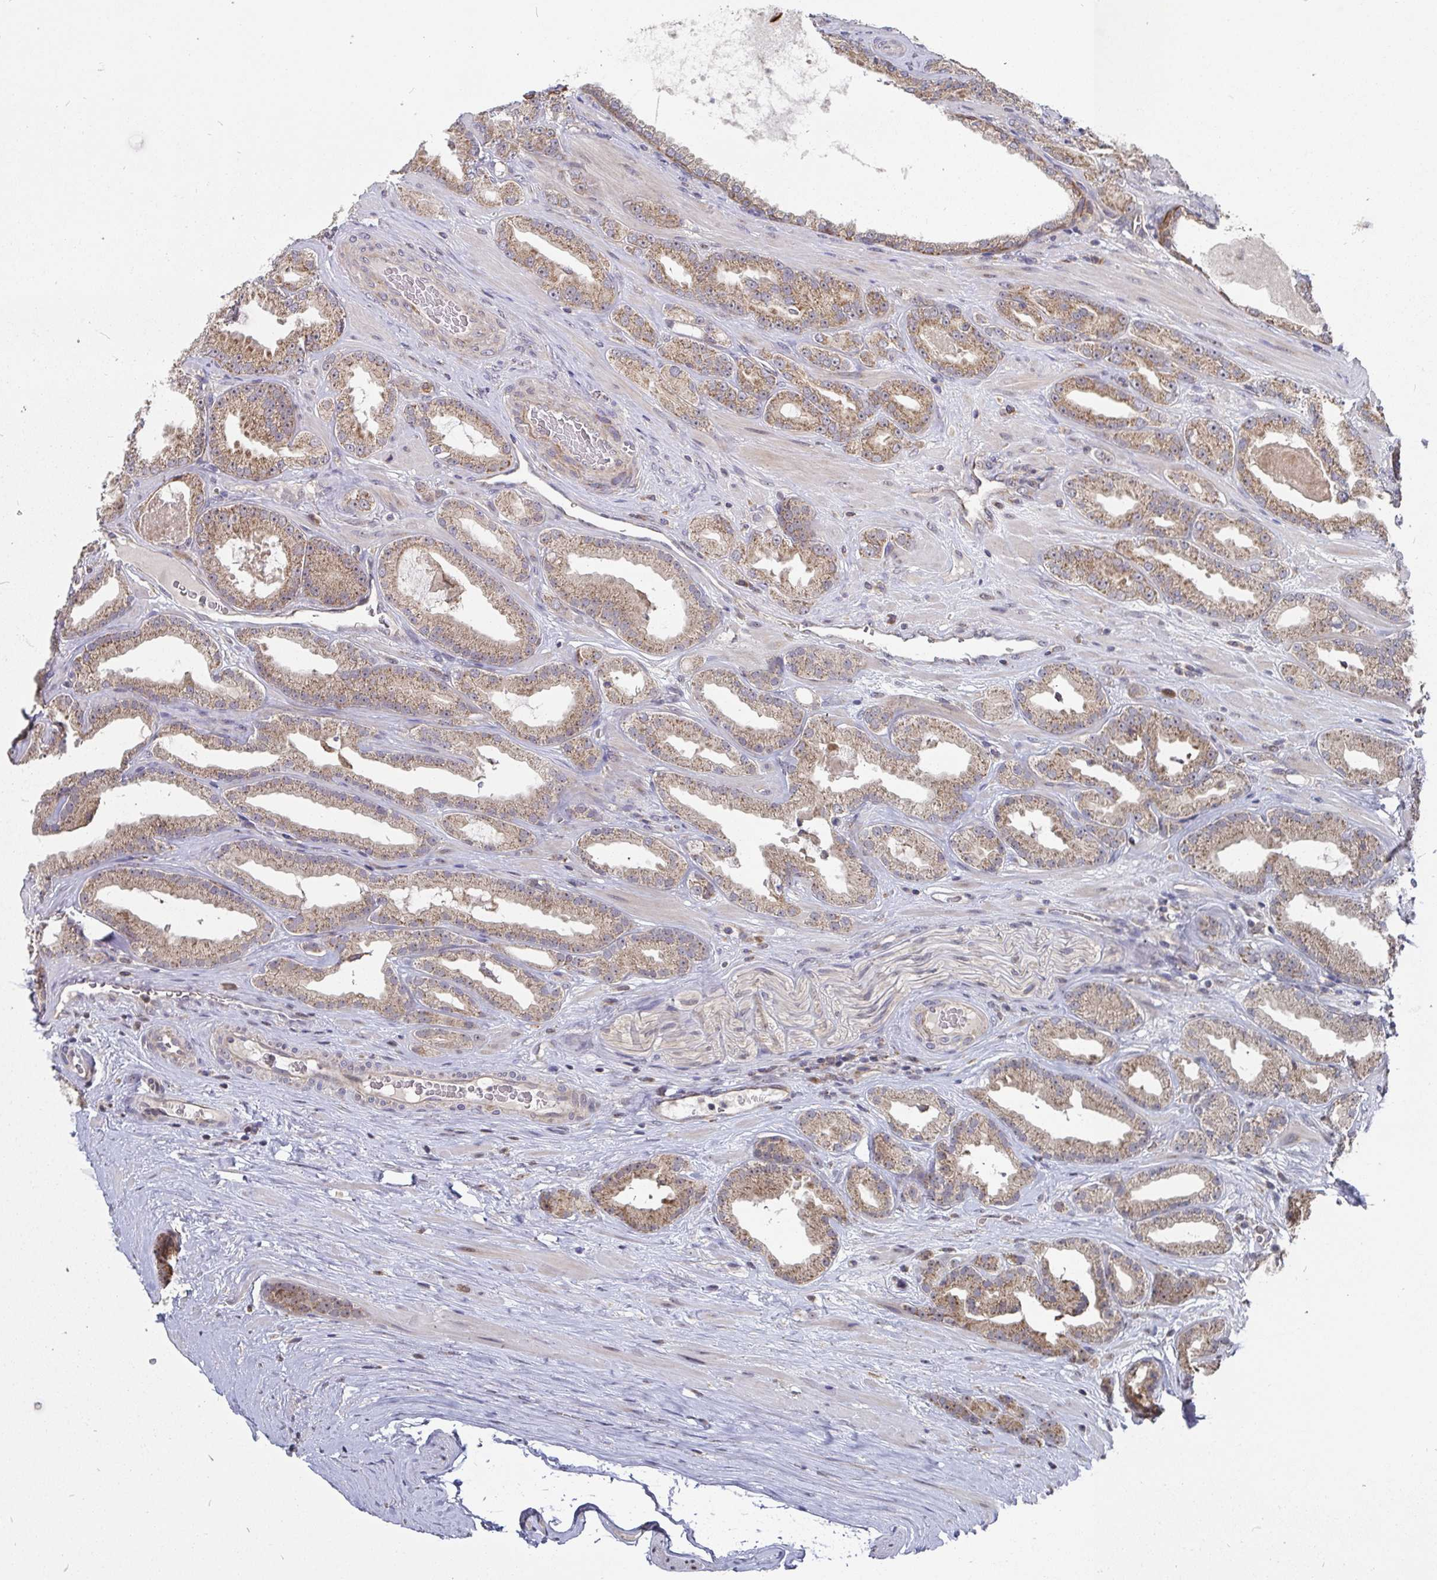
{"staining": {"intensity": "moderate", "quantity": ">75%", "location": "cytoplasmic/membranous"}, "tissue": "prostate cancer", "cell_type": "Tumor cells", "image_type": "cancer", "snomed": [{"axis": "morphology", "description": "Adenocarcinoma, Low grade"}, {"axis": "topography", "description": "Prostate"}], "caption": "Human prostate cancer (adenocarcinoma (low-grade)) stained for a protein (brown) exhibits moderate cytoplasmic/membranous positive expression in approximately >75% of tumor cells.", "gene": "PDF", "patient": {"sex": "male", "age": 61}}